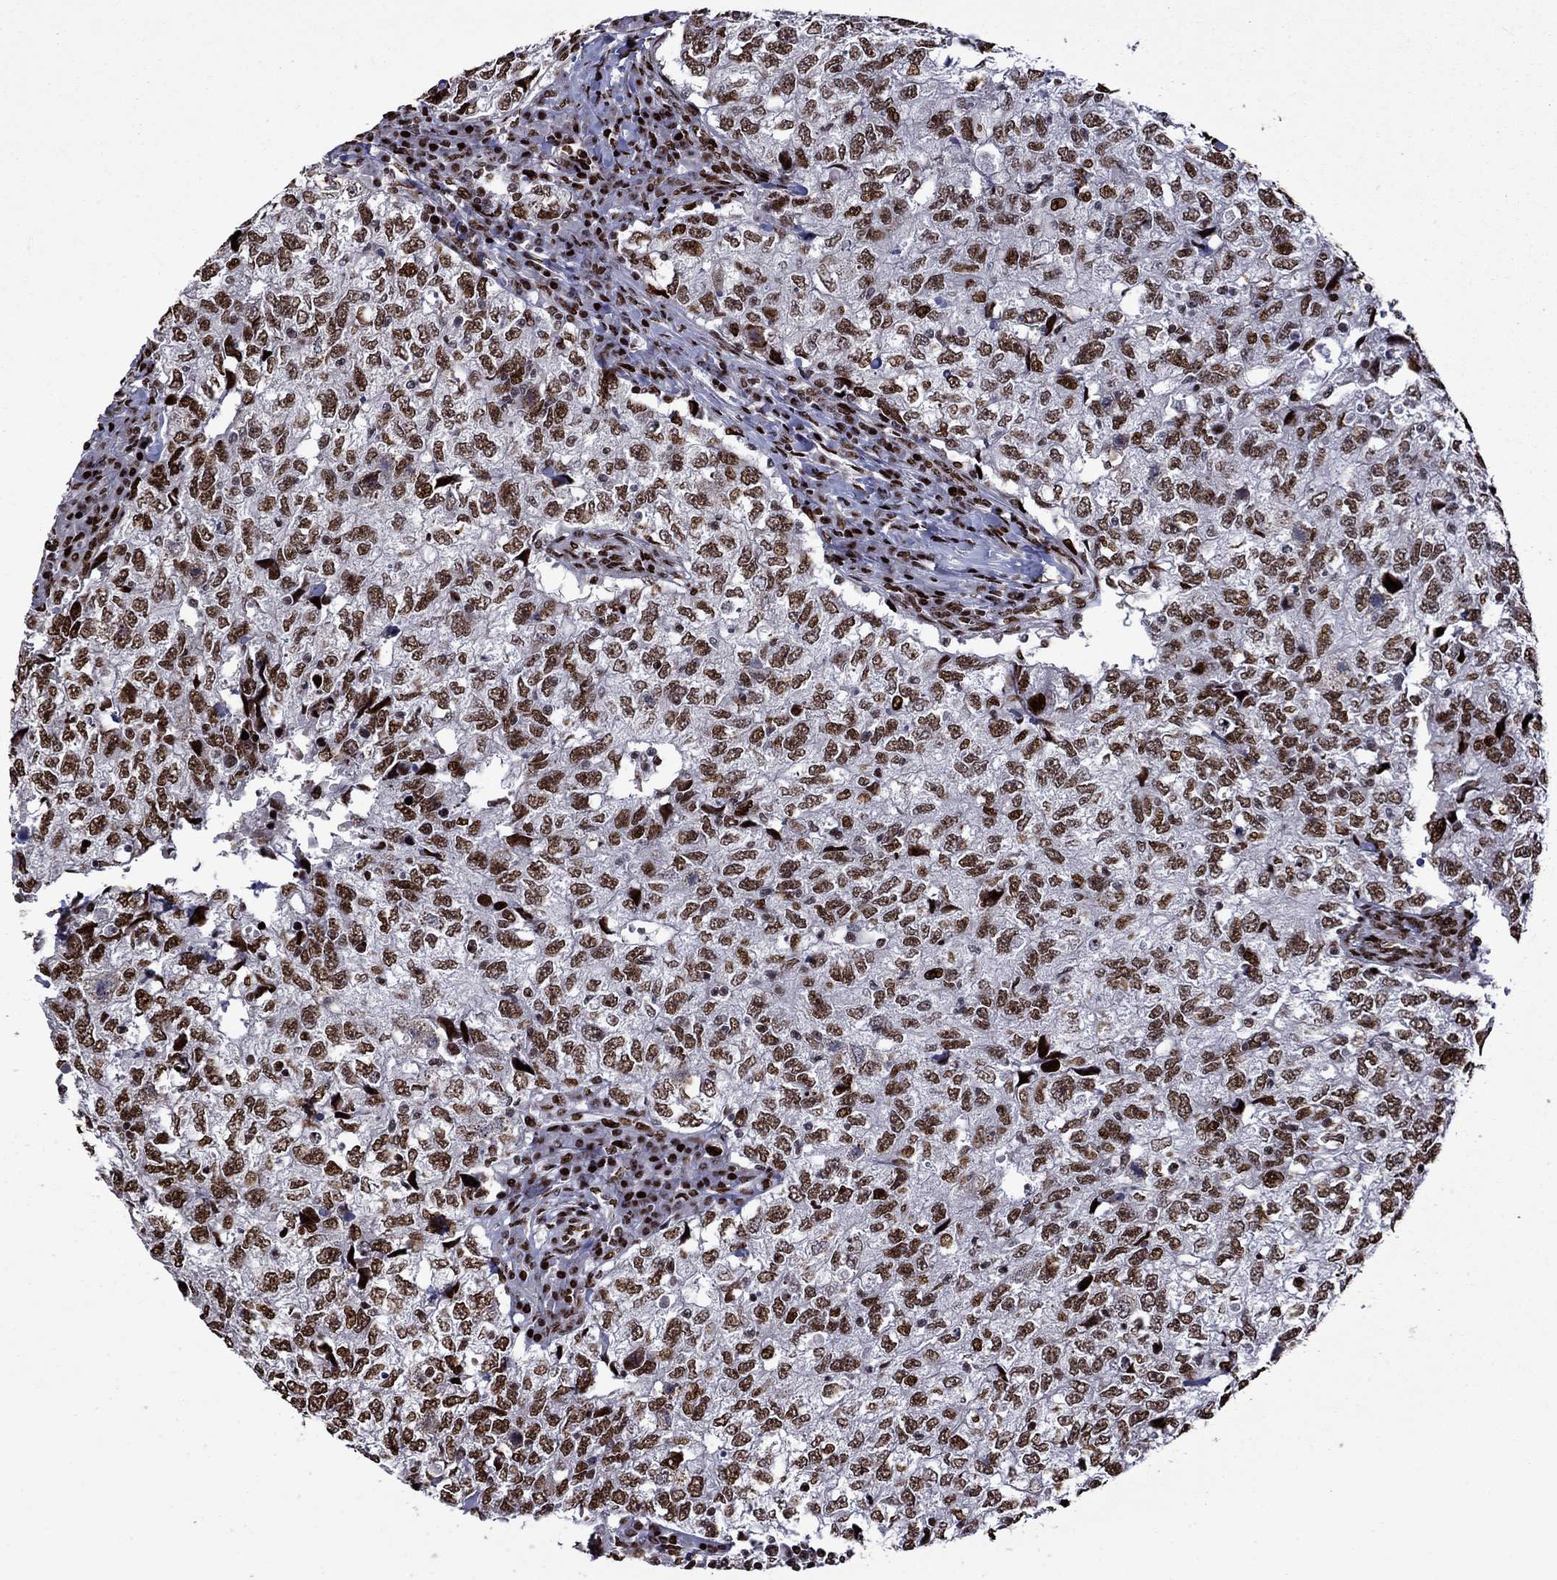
{"staining": {"intensity": "moderate", "quantity": ">75%", "location": "nuclear"}, "tissue": "breast cancer", "cell_type": "Tumor cells", "image_type": "cancer", "snomed": [{"axis": "morphology", "description": "Duct carcinoma"}, {"axis": "topography", "description": "Breast"}], "caption": "Immunohistochemistry image of neoplastic tissue: human breast cancer (invasive ductal carcinoma) stained using immunohistochemistry demonstrates medium levels of moderate protein expression localized specifically in the nuclear of tumor cells, appearing as a nuclear brown color.", "gene": "LIMK1", "patient": {"sex": "female", "age": 30}}